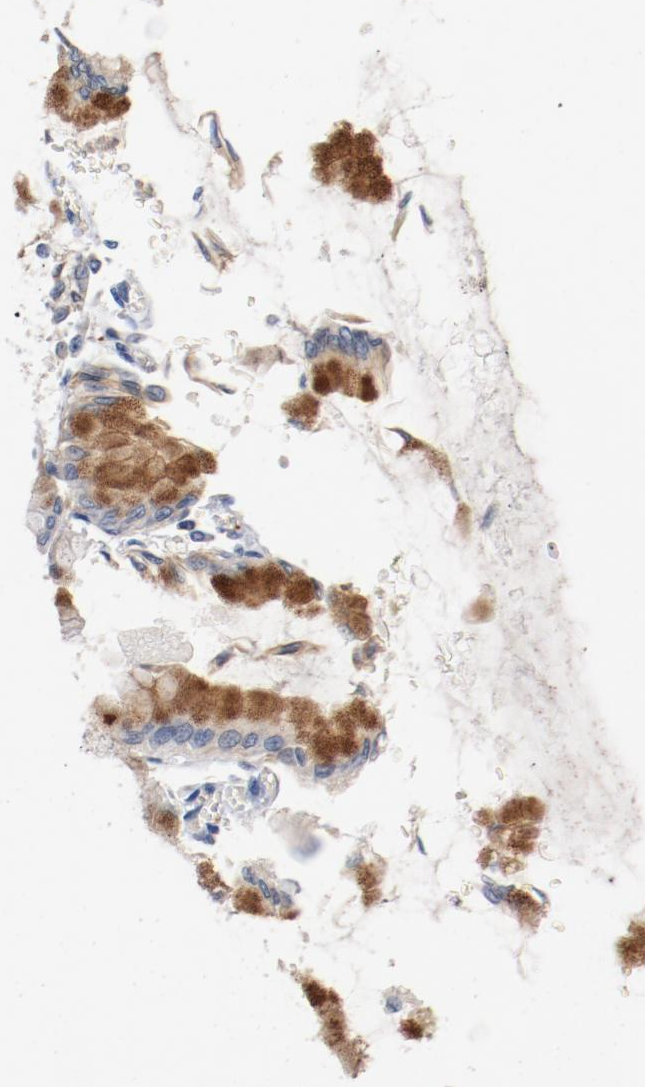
{"staining": {"intensity": "moderate", "quantity": "<25%", "location": "cytoplasmic/membranous"}, "tissue": "stomach", "cell_type": "Glandular cells", "image_type": "normal", "snomed": [{"axis": "morphology", "description": "Normal tissue, NOS"}, {"axis": "topography", "description": "Stomach, upper"}], "caption": "Immunohistochemical staining of benign stomach exhibits moderate cytoplasmic/membranous protein expression in approximately <25% of glandular cells.", "gene": "PIM1", "patient": {"sex": "female", "age": 56}}